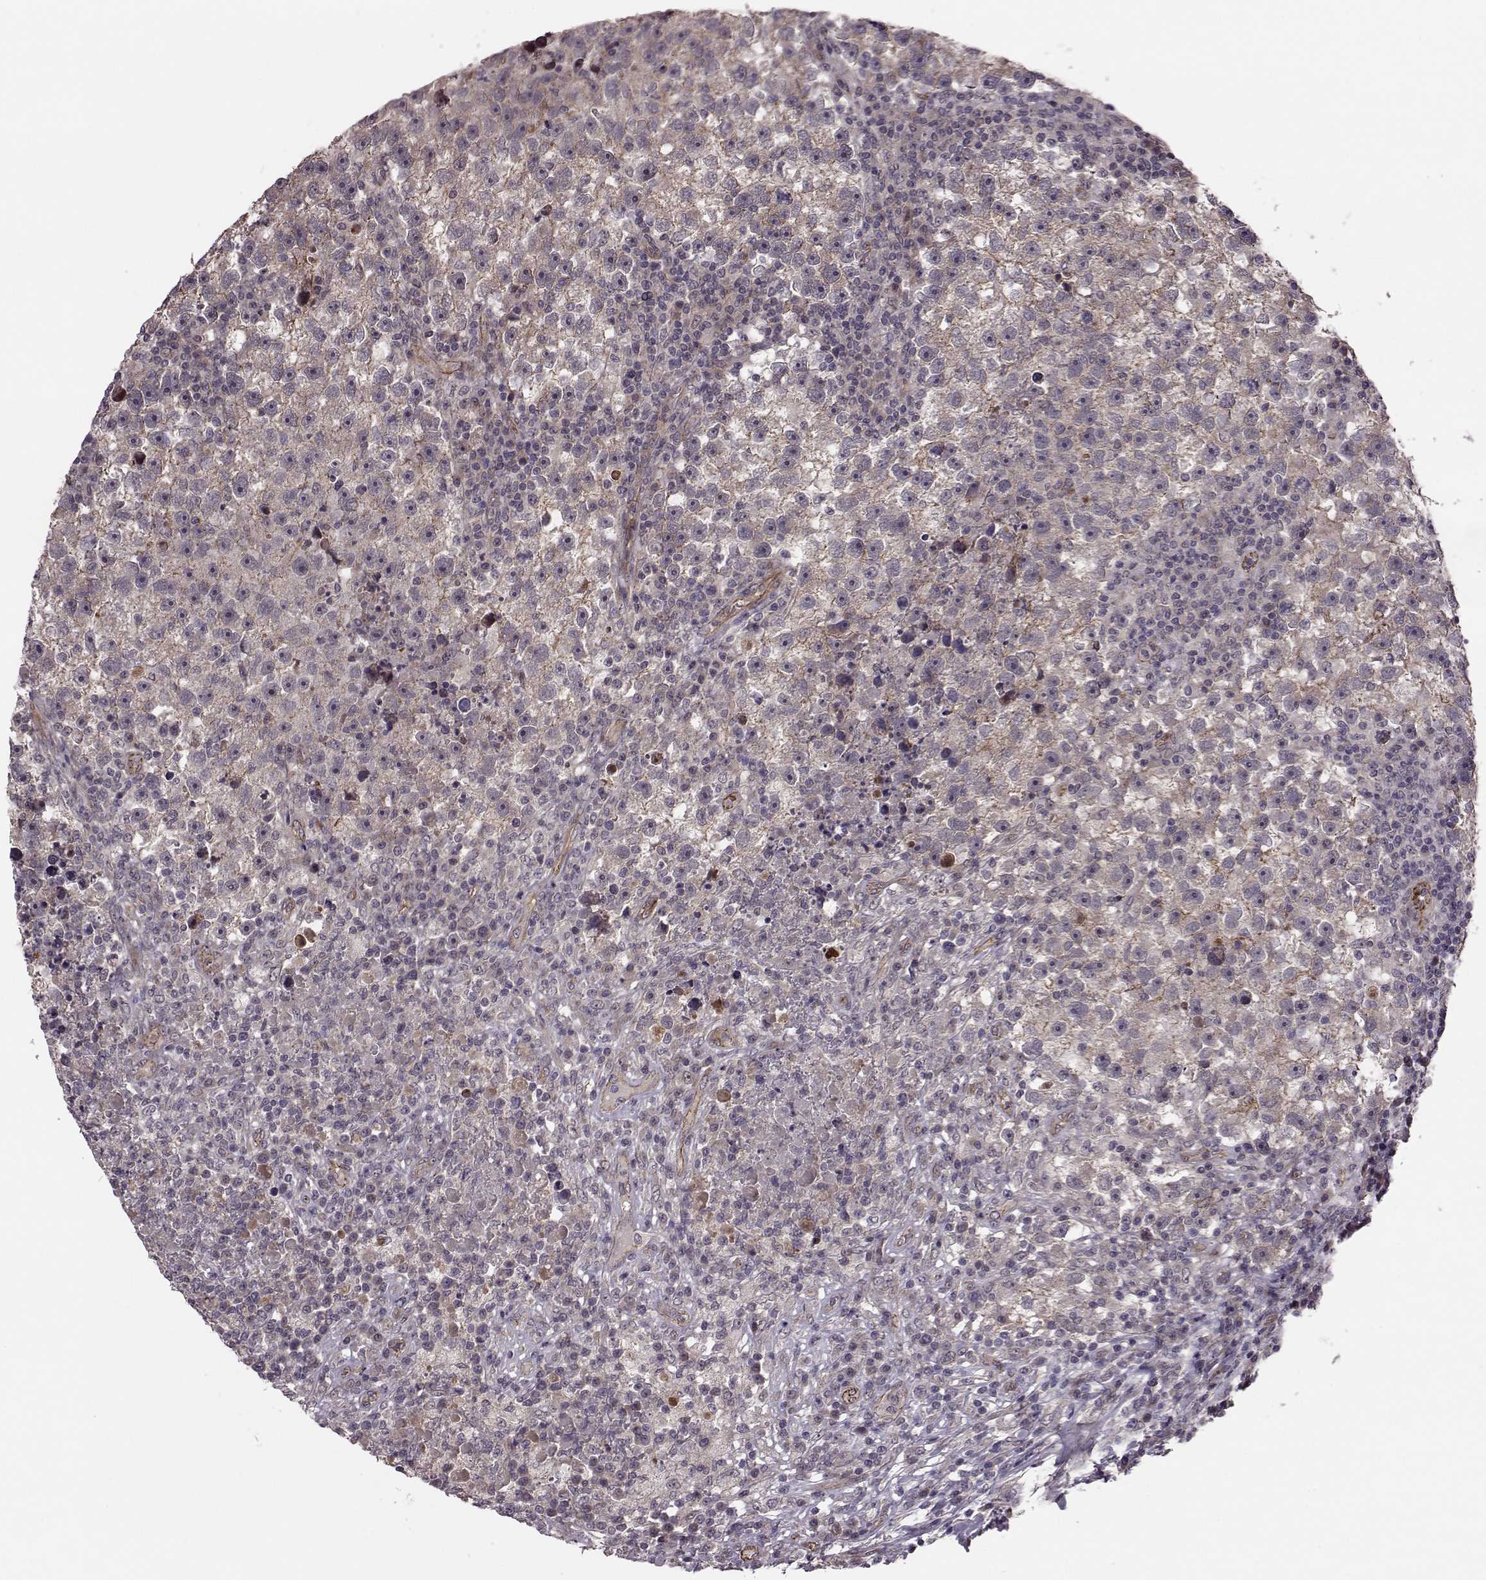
{"staining": {"intensity": "moderate", "quantity": "<25%", "location": "cytoplasmic/membranous"}, "tissue": "testis cancer", "cell_type": "Tumor cells", "image_type": "cancer", "snomed": [{"axis": "morphology", "description": "Seminoma, NOS"}, {"axis": "topography", "description": "Testis"}], "caption": "A high-resolution histopathology image shows immunohistochemistry (IHC) staining of seminoma (testis), which exhibits moderate cytoplasmic/membranous expression in about <25% of tumor cells. (Brightfield microscopy of DAB IHC at high magnification).", "gene": "SYNPO", "patient": {"sex": "male", "age": 47}}